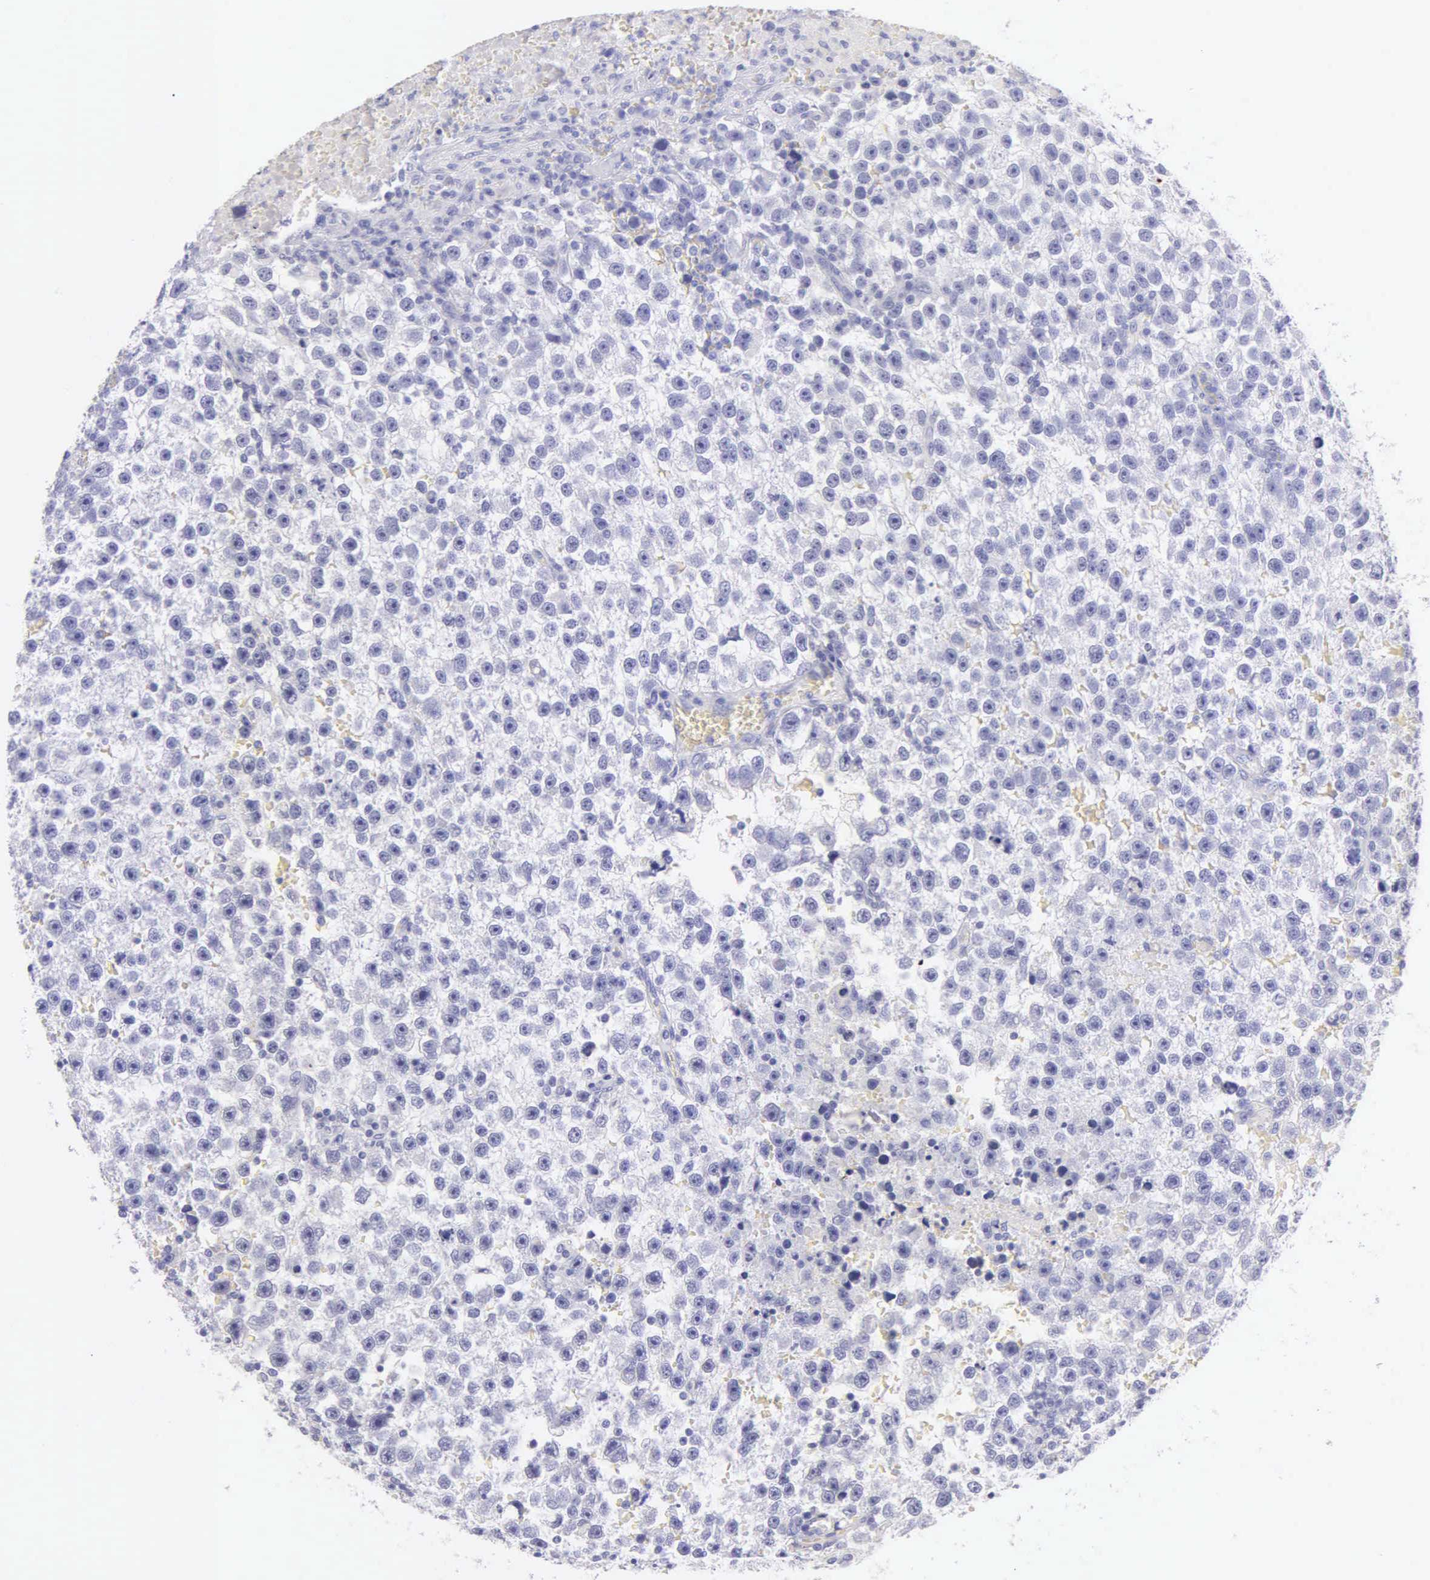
{"staining": {"intensity": "negative", "quantity": "none", "location": "none"}, "tissue": "testis cancer", "cell_type": "Tumor cells", "image_type": "cancer", "snomed": [{"axis": "morphology", "description": "Seminoma, NOS"}, {"axis": "topography", "description": "Testis"}], "caption": "There is no significant expression in tumor cells of testis cancer (seminoma).", "gene": "KRT17", "patient": {"sex": "male", "age": 33}}